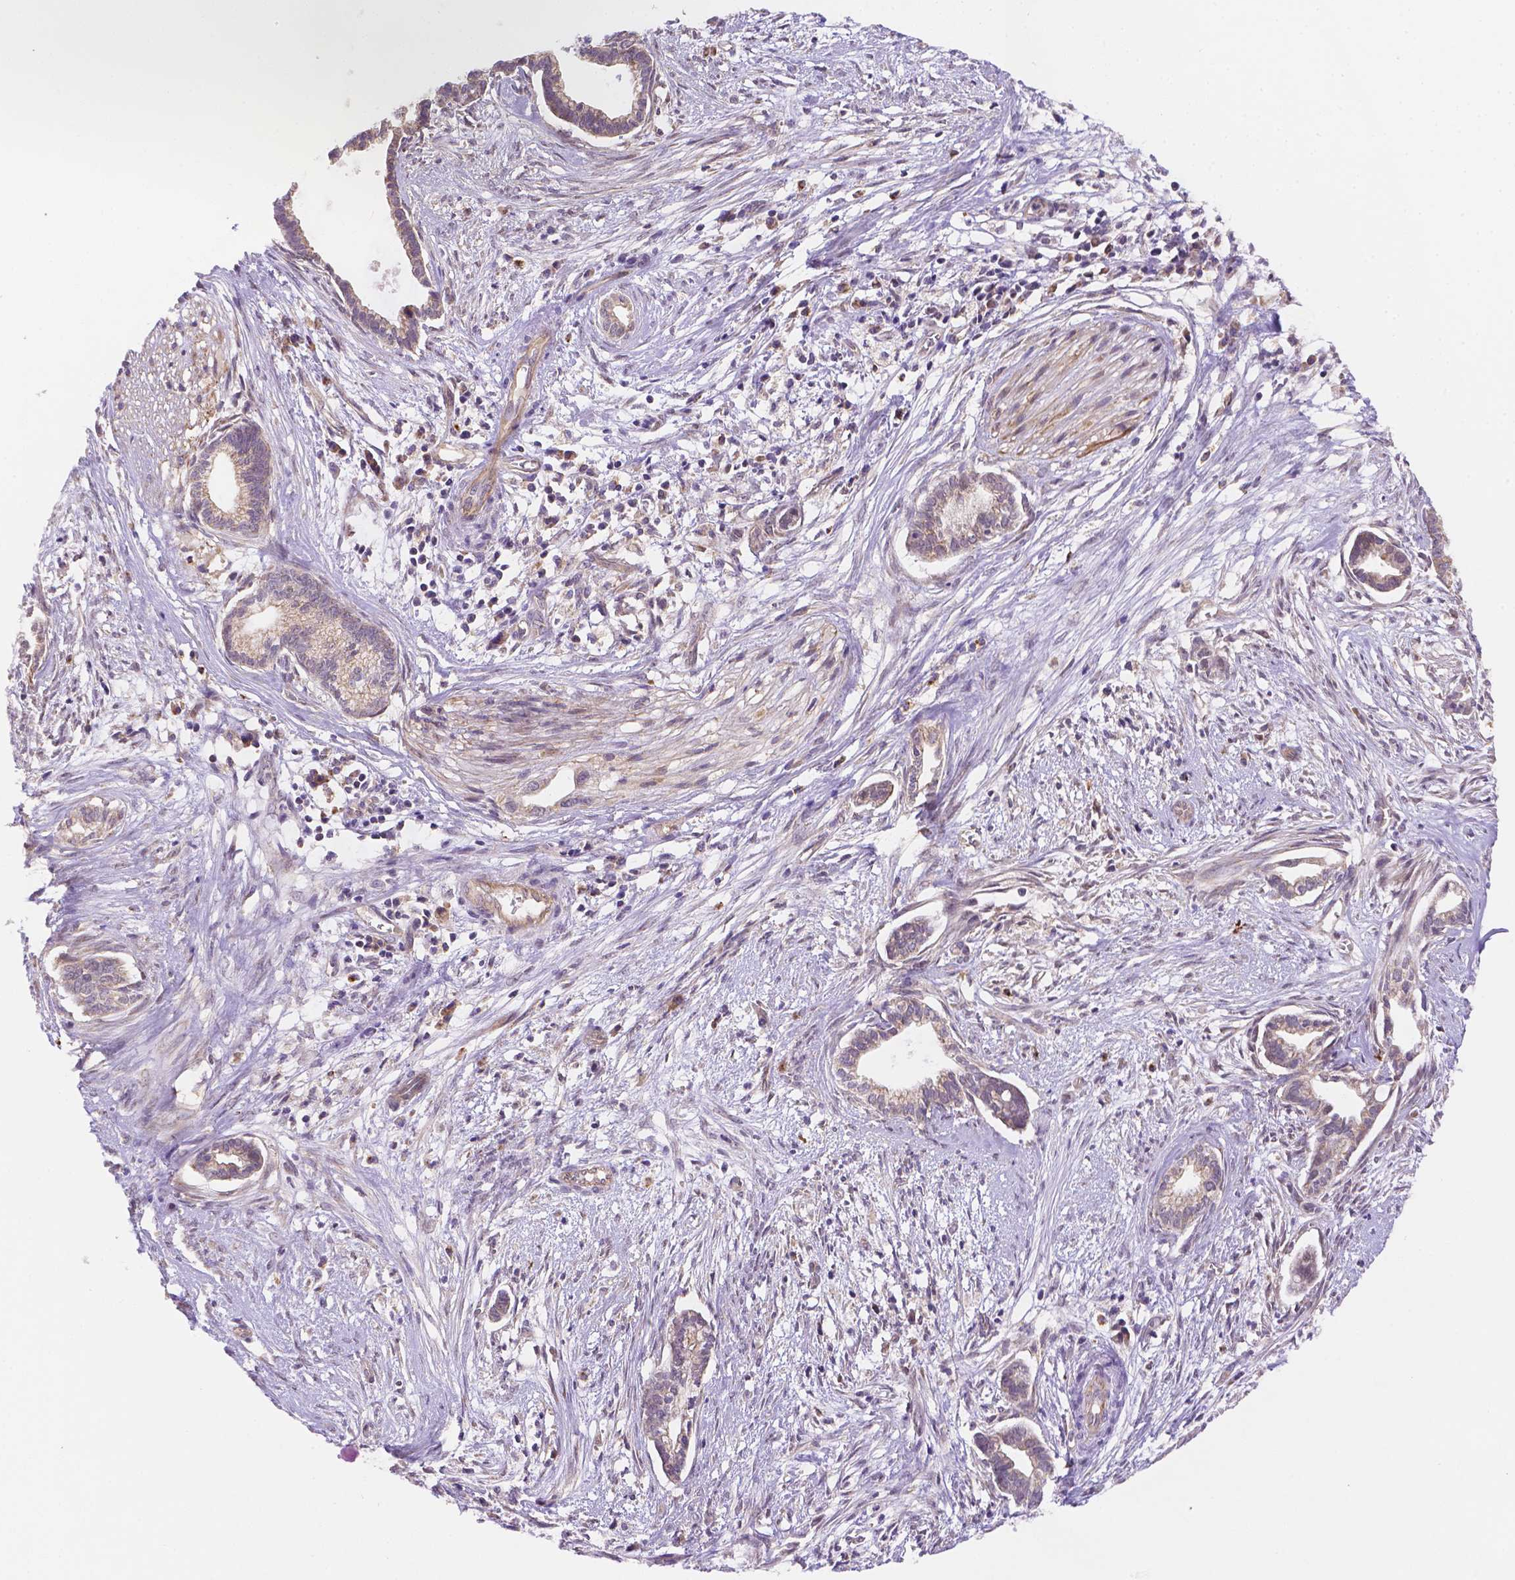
{"staining": {"intensity": "weak", "quantity": ">75%", "location": "cytoplasmic/membranous"}, "tissue": "cervical cancer", "cell_type": "Tumor cells", "image_type": "cancer", "snomed": [{"axis": "morphology", "description": "Adenocarcinoma, NOS"}, {"axis": "topography", "description": "Cervix"}], "caption": "Adenocarcinoma (cervical) stained for a protein shows weak cytoplasmic/membranous positivity in tumor cells.", "gene": "CYYR1", "patient": {"sex": "female", "age": 62}}